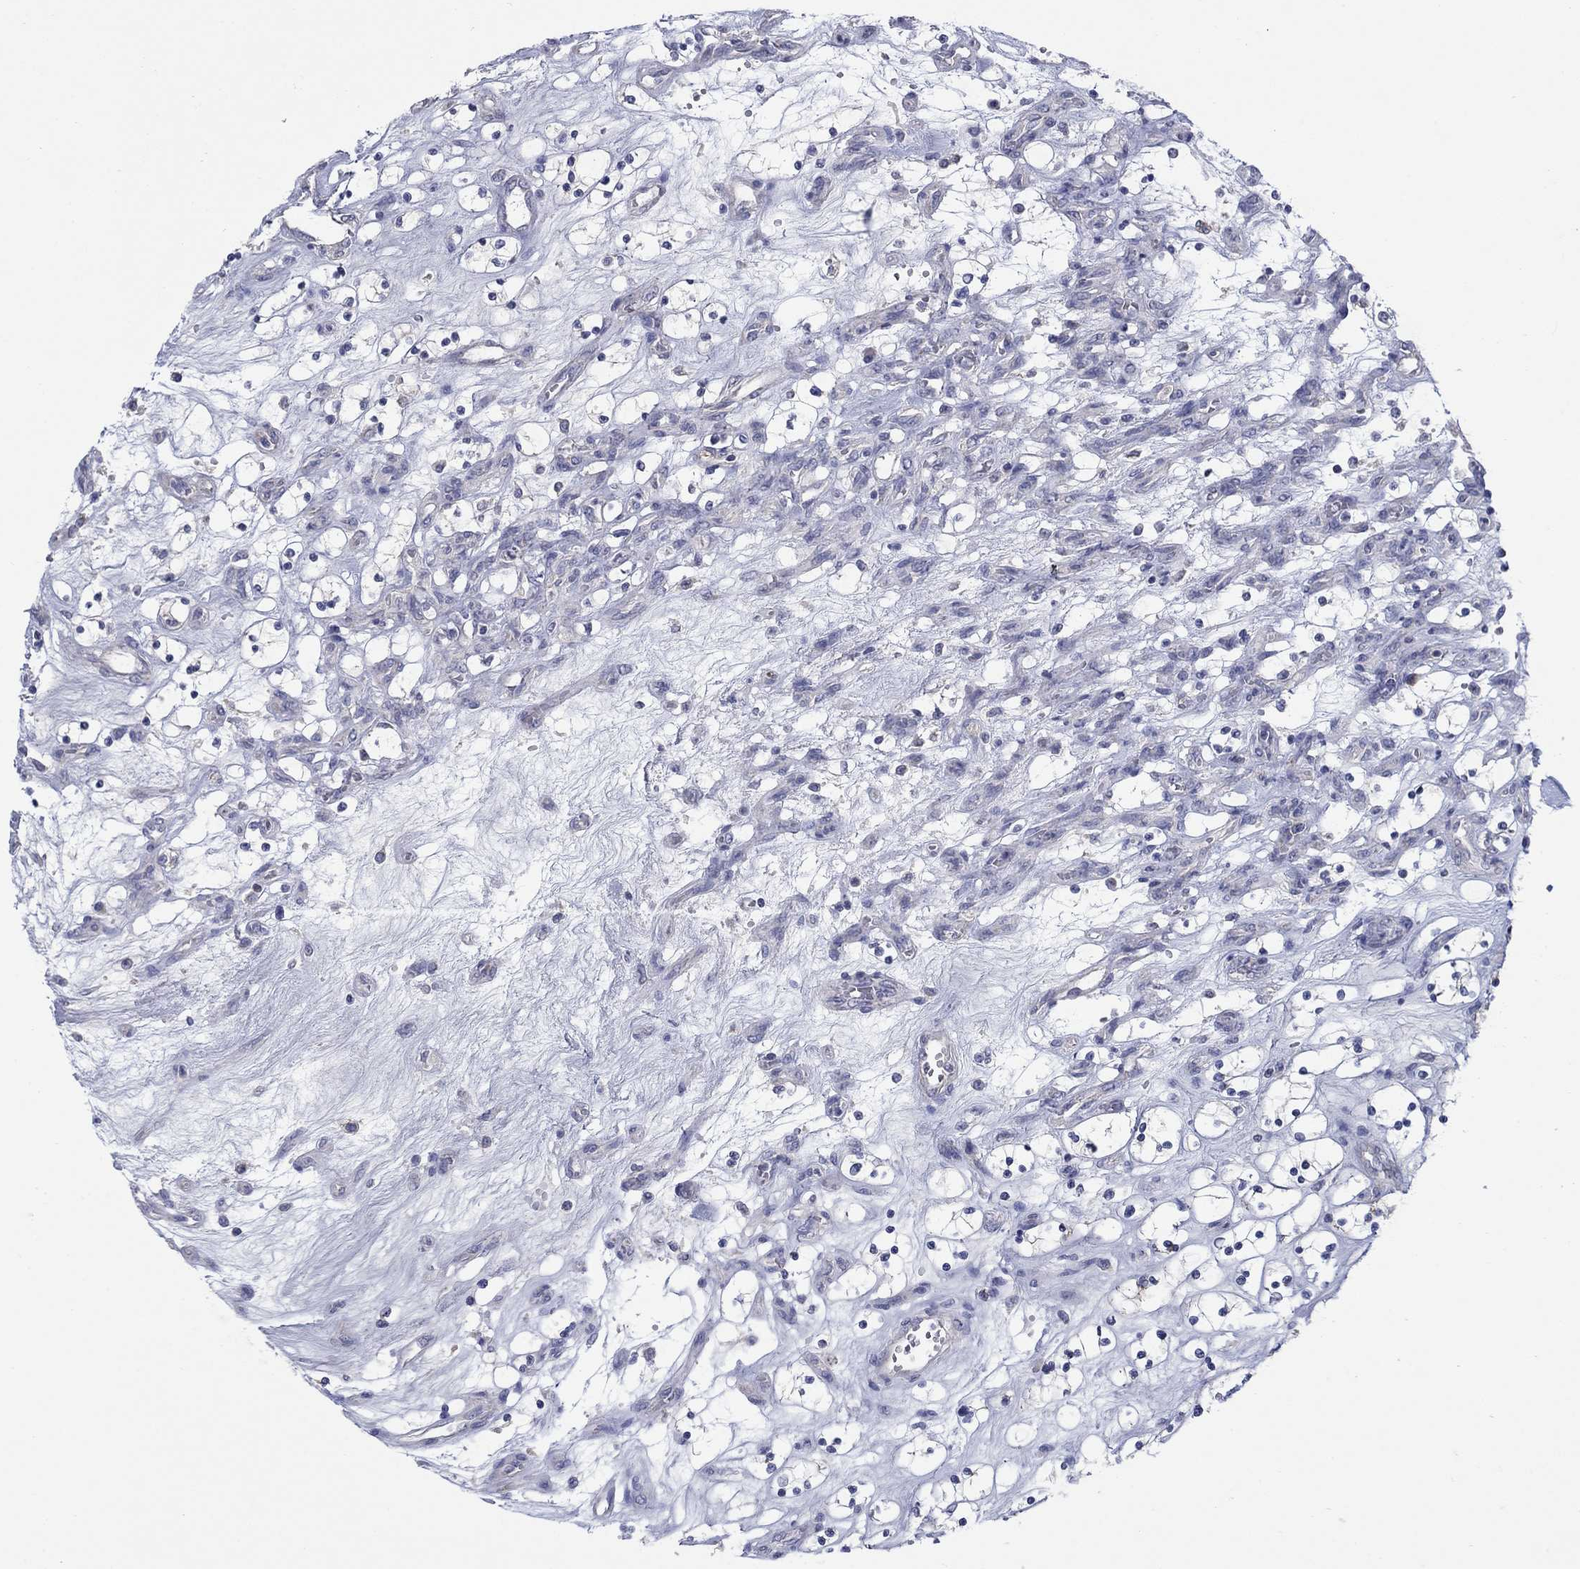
{"staining": {"intensity": "negative", "quantity": "none", "location": "none"}, "tissue": "renal cancer", "cell_type": "Tumor cells", "image_type": "cancer", "snomed": [{"axis": "morphology", "description": "Adenocarcinoma, NOS"}, {"axis": "topography", "description": "Kidney"}], "caption": "Adenocarcinoma (renal) stained for a protein using immunohistochemistry displays no positivity tumor cells.", "gene": "CLVS1", "patient": {"sex": "female", "age": 69}}